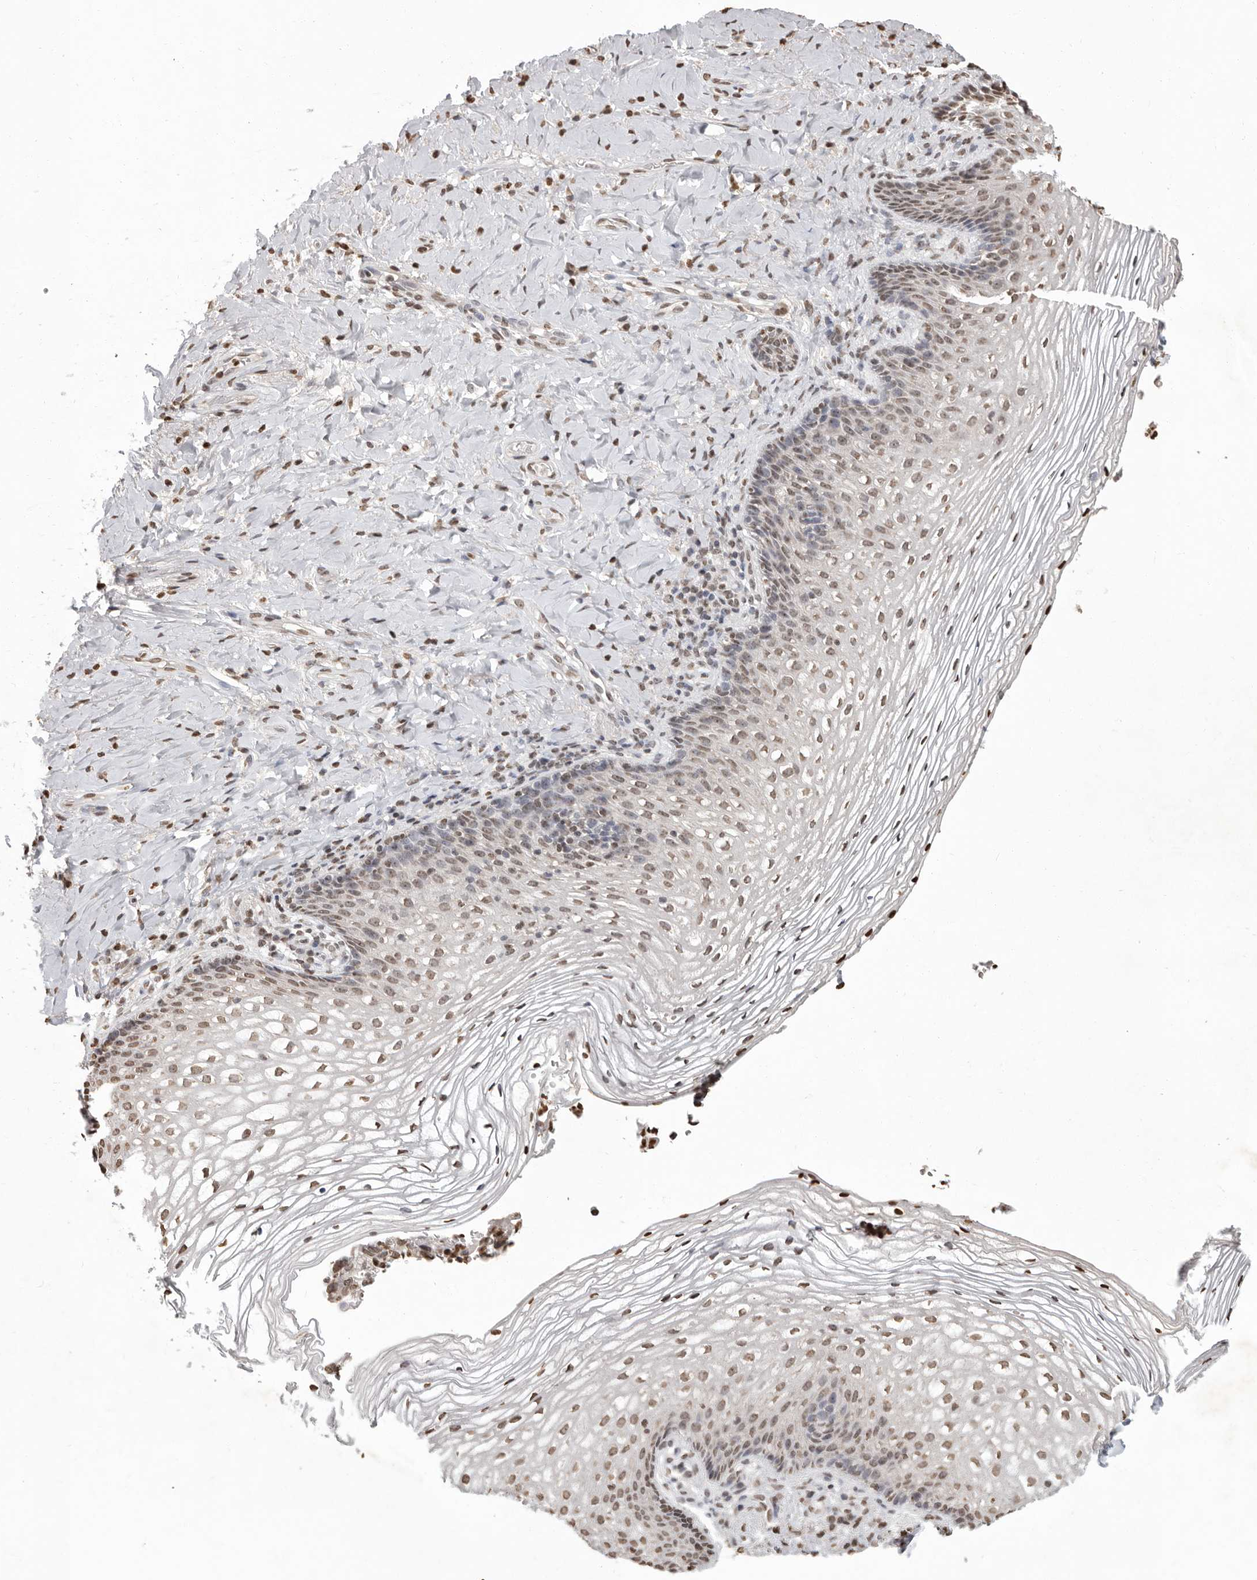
{"staining": {"intensity": "weak", "quantity": "25%-75%", "location": "nuclear"}, "tissue": "vagina", "cell_type": "Squamous epithelial cells", "image_type": "normal", "snomed": [{"axis": "morphology", "description": "Normal tissue, NOS"}, {"axis": "topography", "description": "Vagina"}], "caption": "The photomicrograph demonstrates immunohistochemical staining of unremarkable vagina. There is weak nuclear positivity is identified in about 25%-75% of squamous epithelial cells. (DAB (3,3'-diaminobenzidine) = brown stain, brightfield microscopy at high magnification).", "gene": "WDR45", "patient": {"sex": "female", "age": 60}}